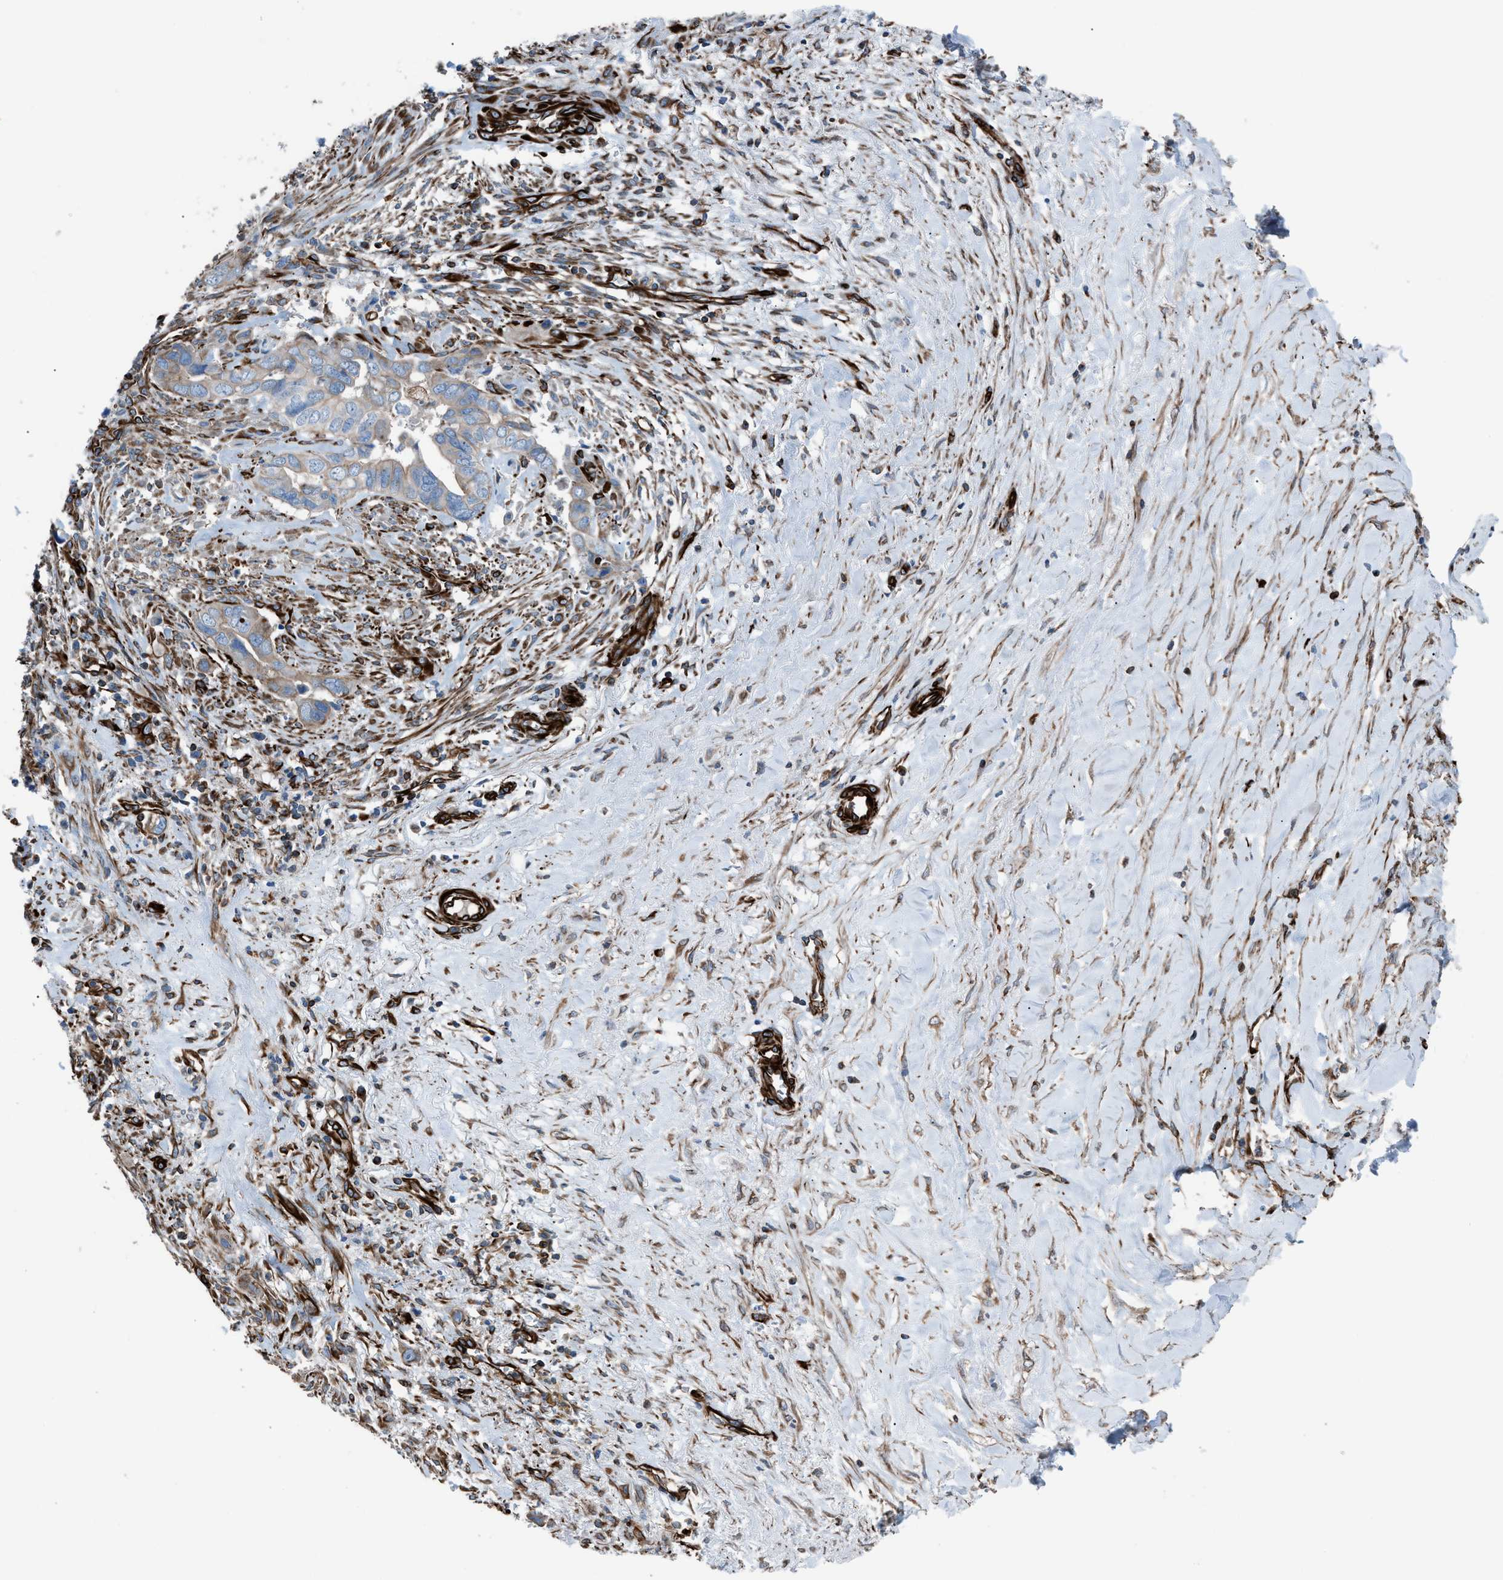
{"staining": {"intensity": "weak", "quantity": ">75%", "location": "cytoplasmic/membranous"}, "tissue": "liver cancer", "cell_type": "Tumor cells", "image_type": "cancer", "snomed": [{"axis": "morphology", "description": "Cholangiocarcinoma"}, {"axis": "topography", "description": "Liver"}], "caption": "About >75% of tumor cells in liver cancer (cholangiocarcinoma) display weak cytoplasmic/membranous protein staining as visualized by brown immunohistochemical staining.", "gene": "CABP7", "patient": {"sex": "female", "age": 79}}